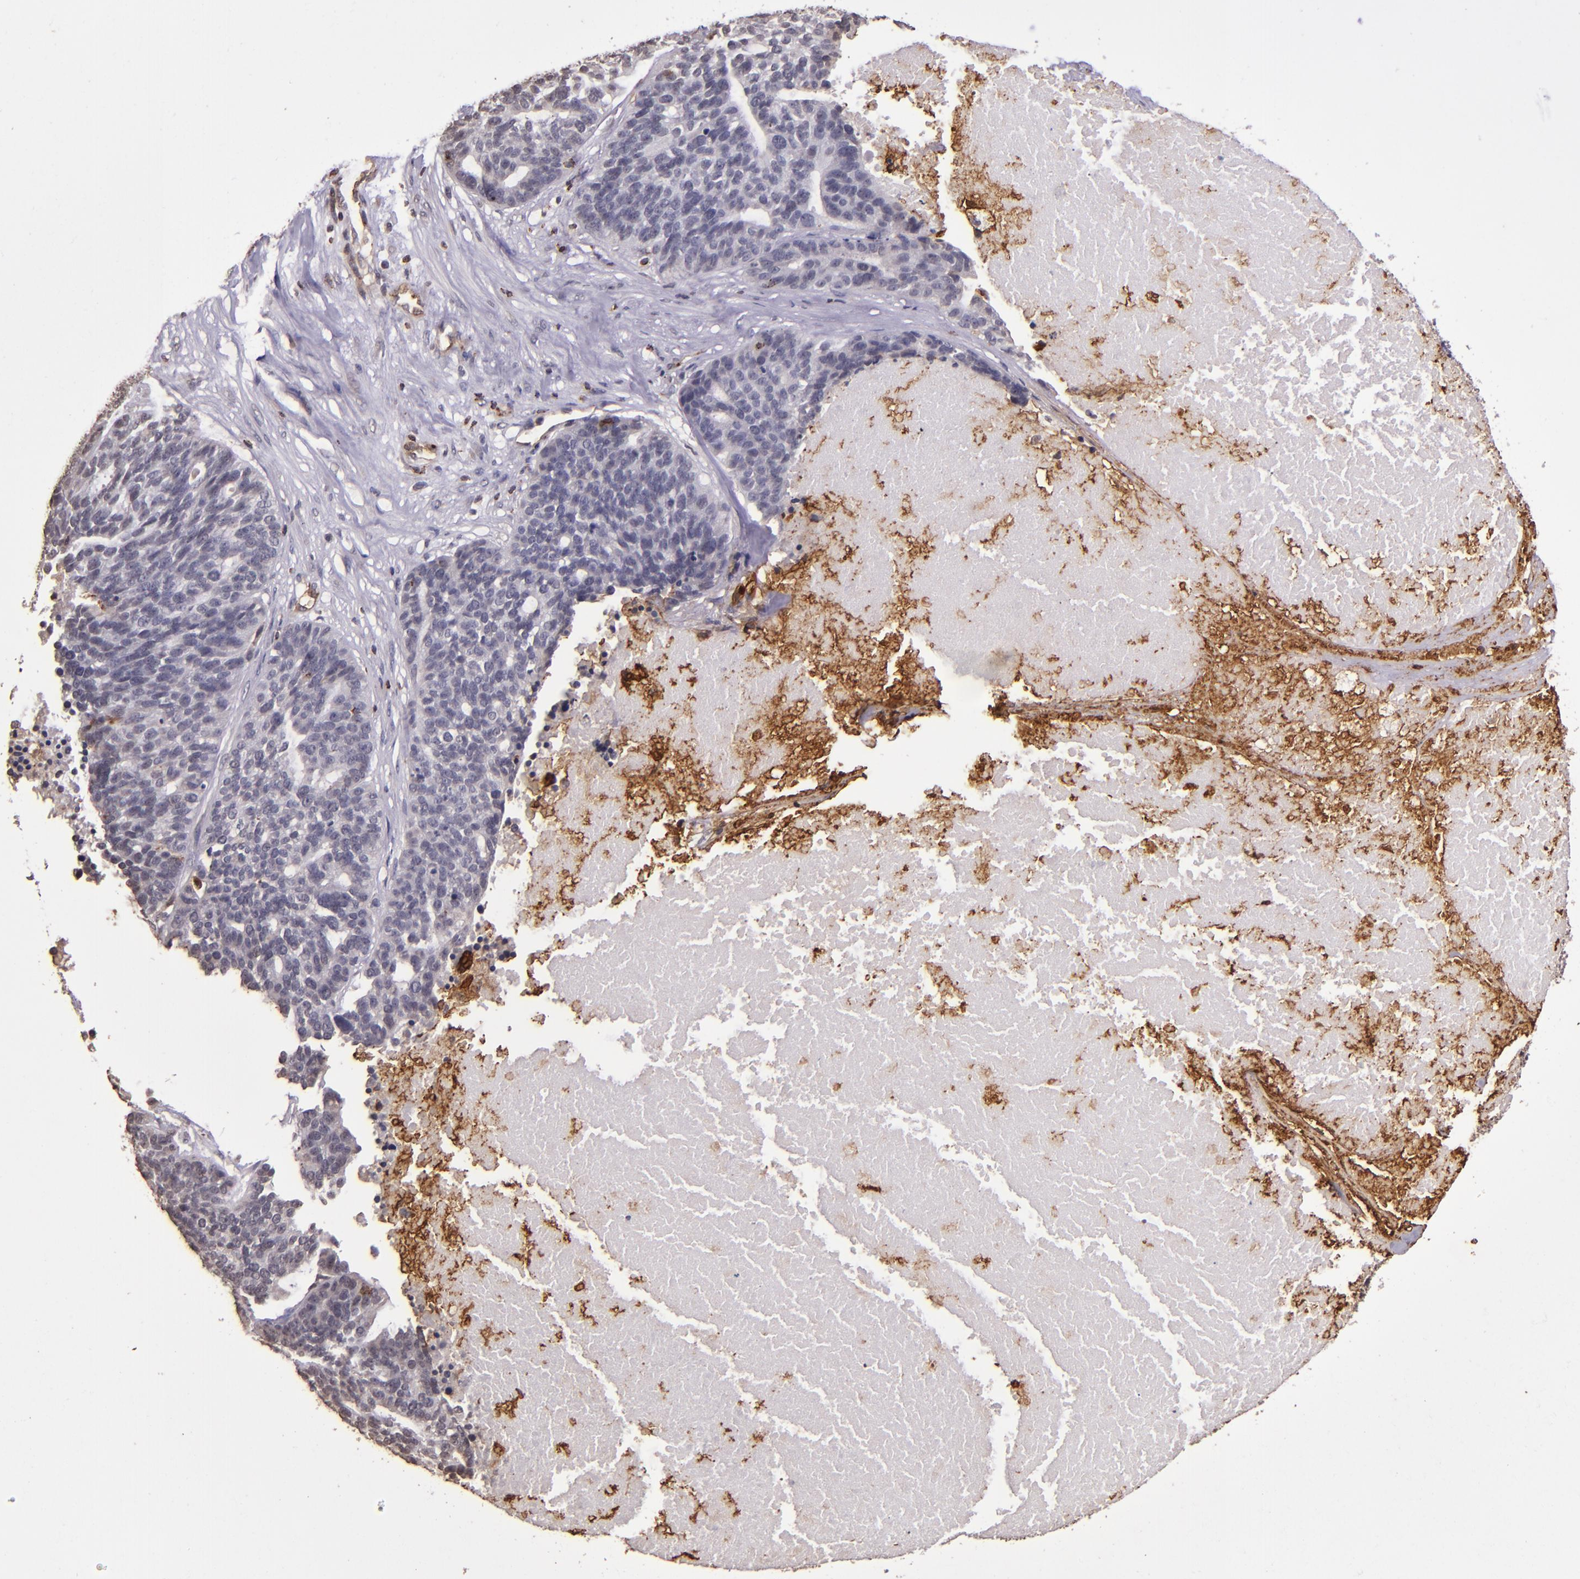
{"staining": {"intensity": "negative", "quantity": "none", "location": "none"}, "tissue": "ovarian cancer", "cell_type": "Tumor cells", "image_type": "cancer", "snomed": [{"axis": "morphology", "description": "Cystadenocarcinoma, serous, NOS"}, {"axis": "topography", "description": "Ovary"}], "caption": "Photomicrograph shows no significant protein staining in tumor cells of ovarian cancer (serous cystadenocarcinoma). The staining was performed using DAB to visualize the protein expression in brown, while the nuclei were stained in blue with hematoxylin (Magnification: 20x).", "gene": "SLC2A3", "patient": {"sex": "female", "age": 59}}